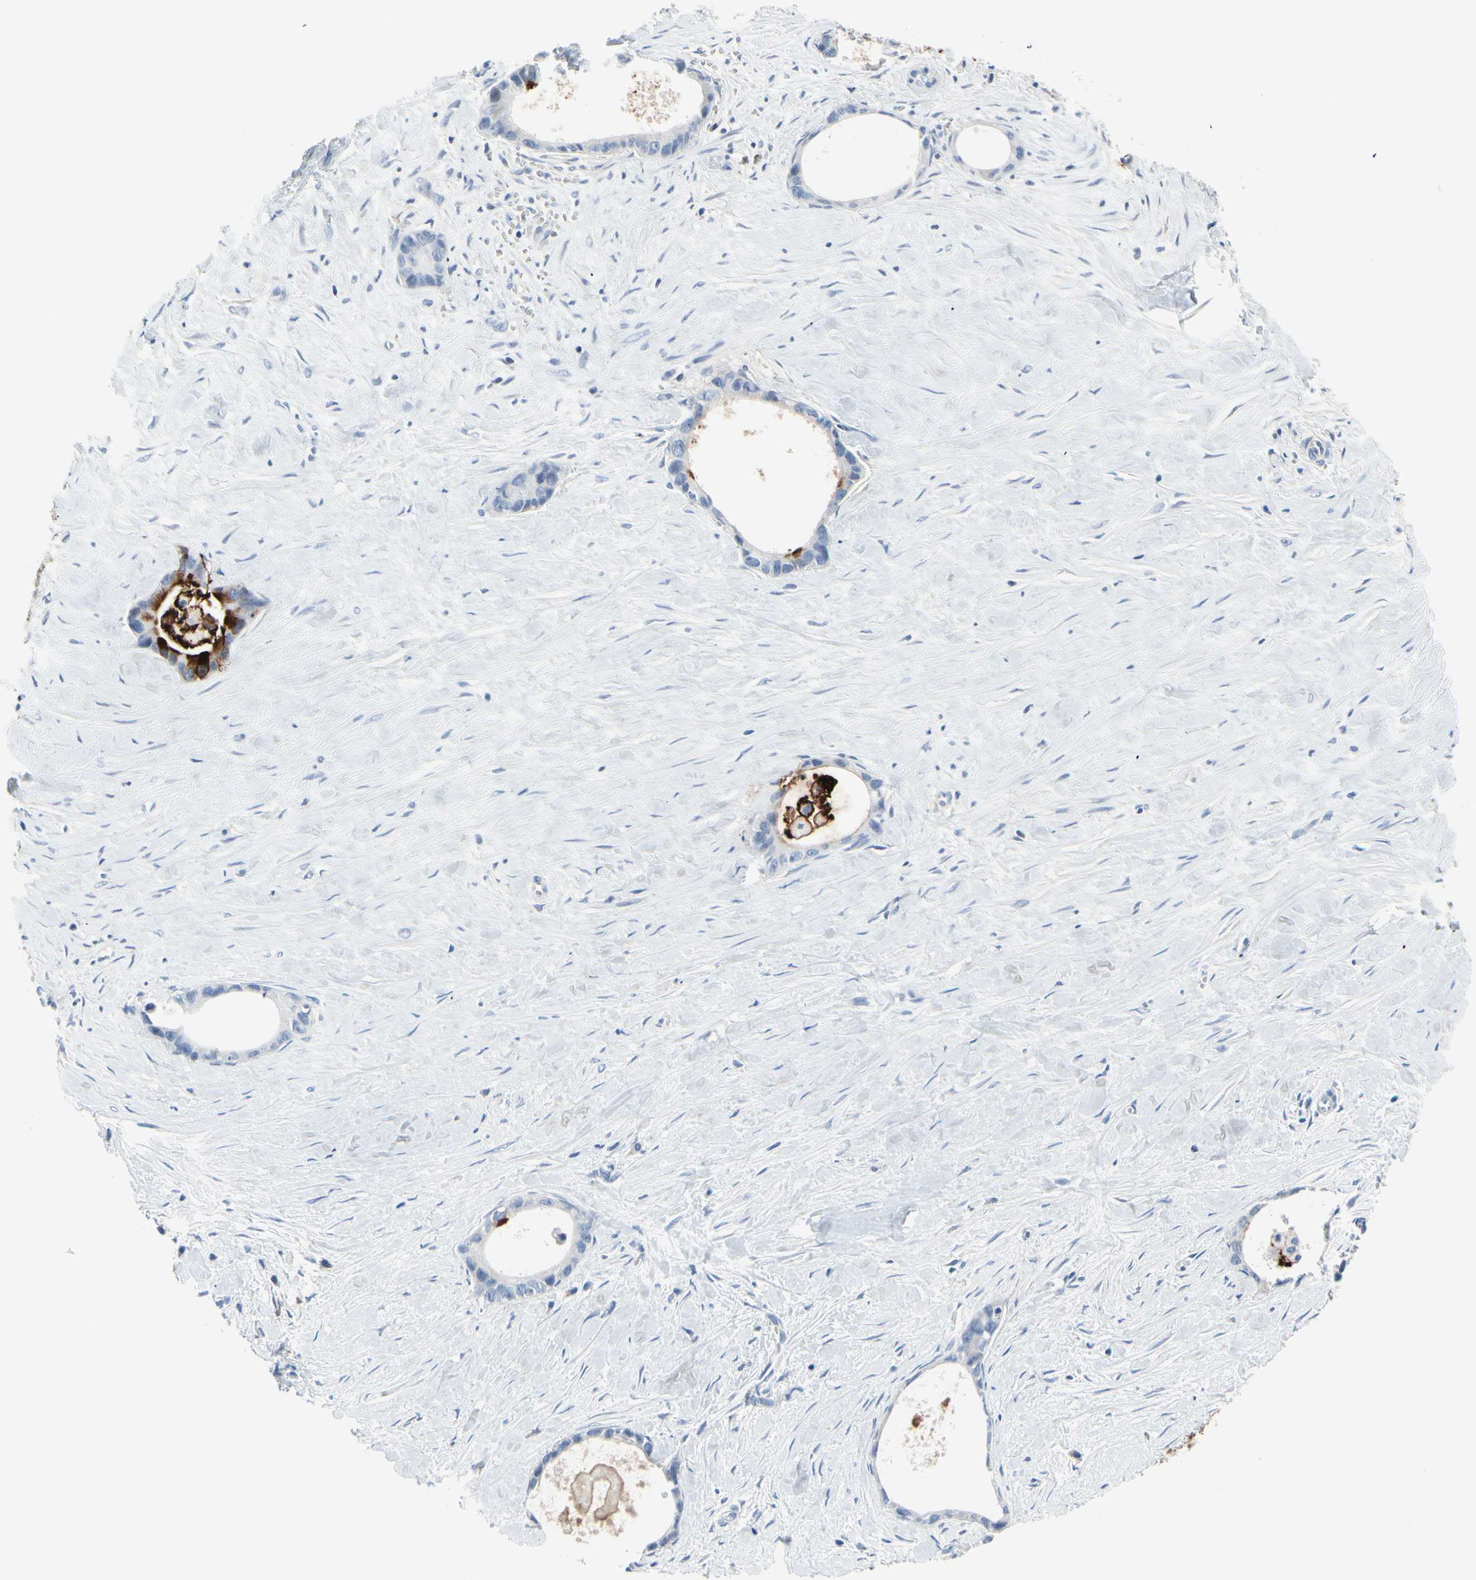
{"staining": {"intensity": "strong", "quantity": "<25%", "location": "cytoplasmic/membranous"}, "tissue": "liver cancer", "cell_type": "Tumor cells", "image_type": "cancer", "snomed": [{"axis": "morphology", "description": "Cholangiocarcinoma"}, {"axis": "topography", "description": "Liver"}], "caption": "Immunohistochemical staining of liver cholangiocarcinoma demonstrates medium levels of strong cytoplasmic/membranous protein staining in approximately <25% of tumor cells.", "gene": "MUC5B", "patient": {"sex": "female", "age": 55}}